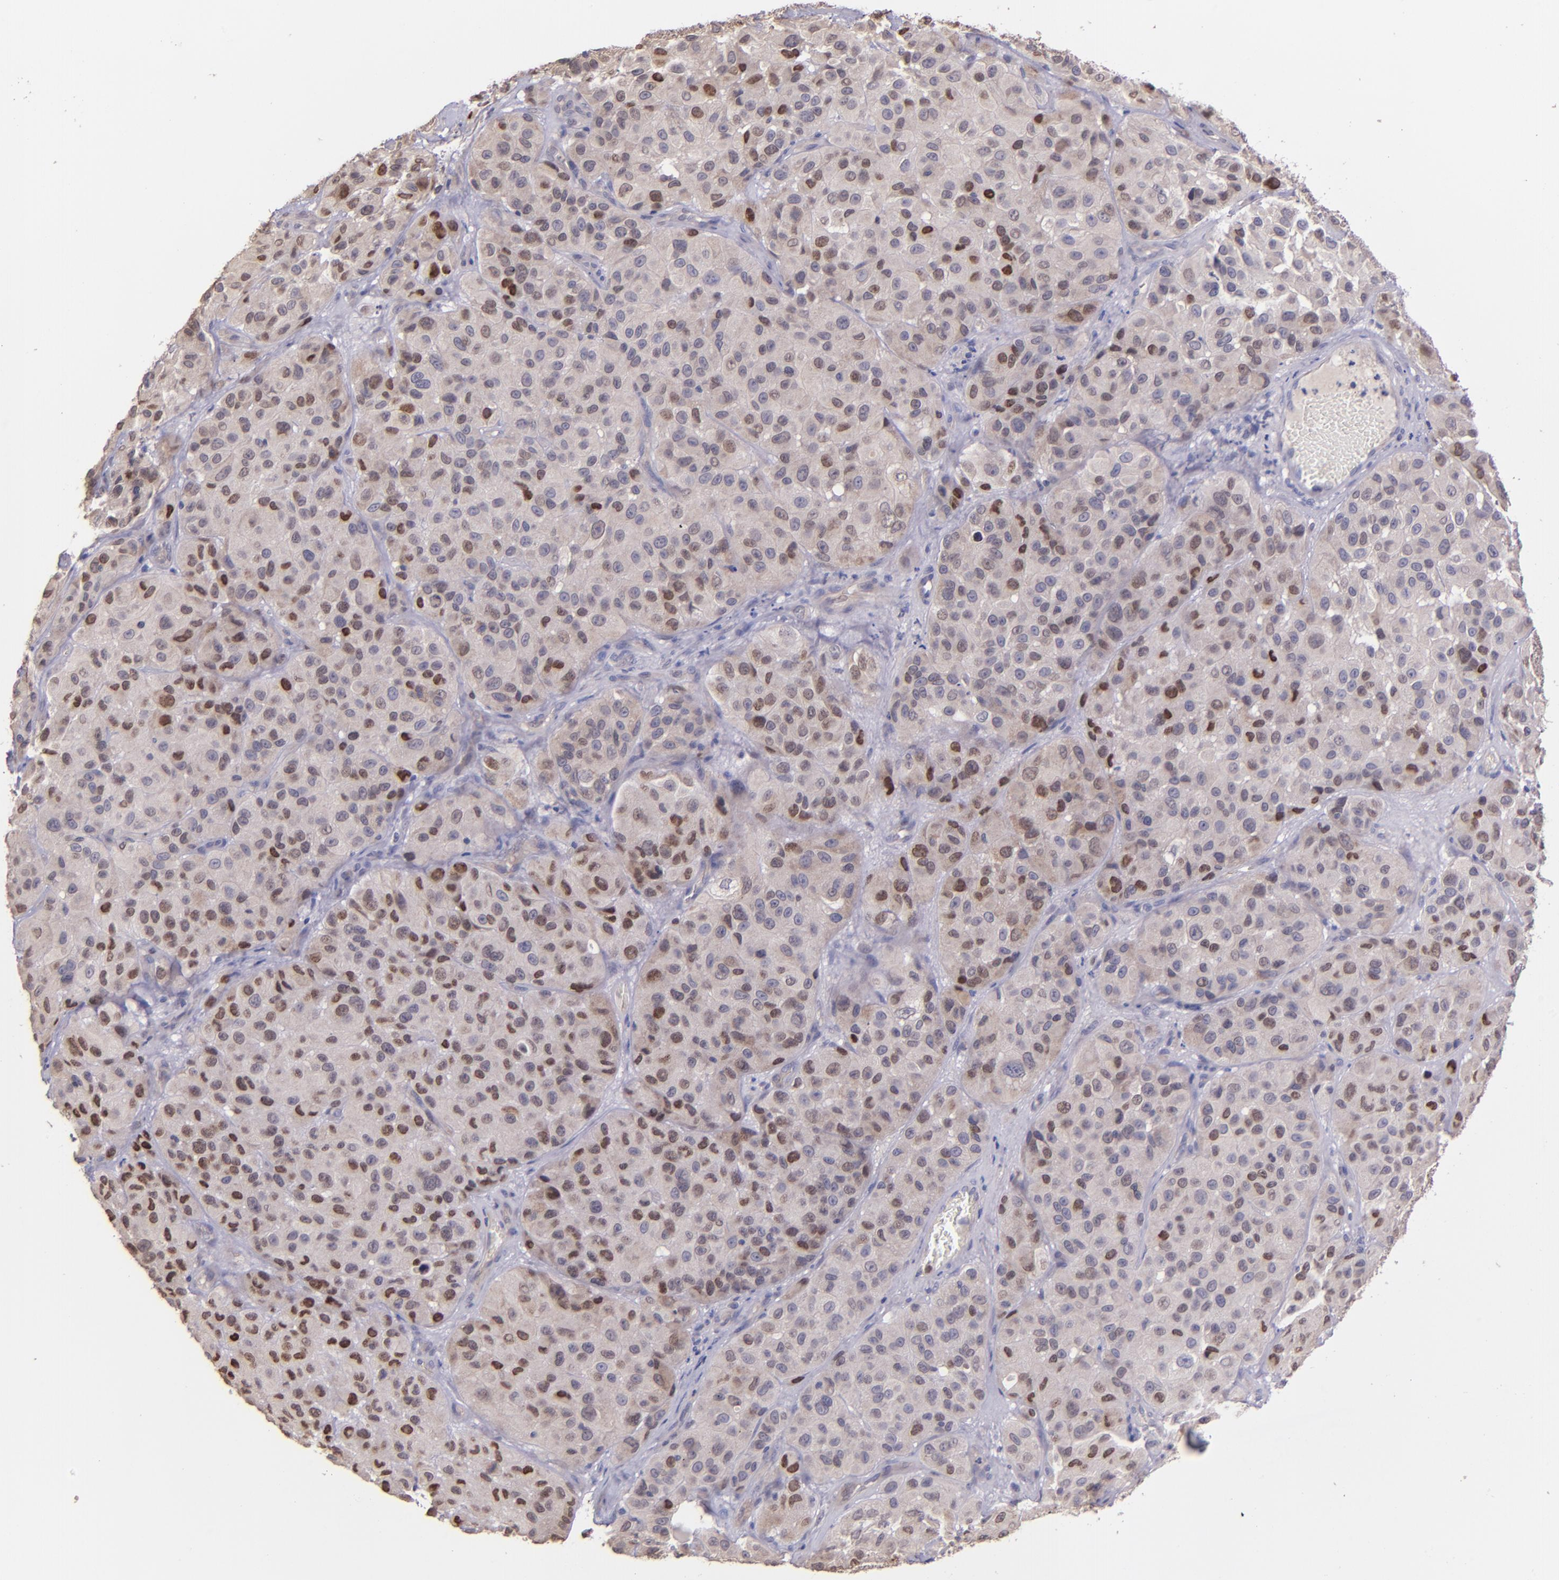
{"staining": {"intensity": "moderate", "quantity": ">75%", "location": "nuclear"}, "tissue": "melanoma", "cell_type": "Tumor cells", "image_type": "cancer", "snomed": [{"axis": "morphology", "description": "Malignant melanoma, NOS"}, {"axis": "topography", "description": "Skin"}], "caption": "Protein expression analysis of malignant melanoma displays moderate nuclear positivity in approximately >75% of tumor cells.", "gene": "NUP62CL", "patient": {"sex": "female", "age": 21}}